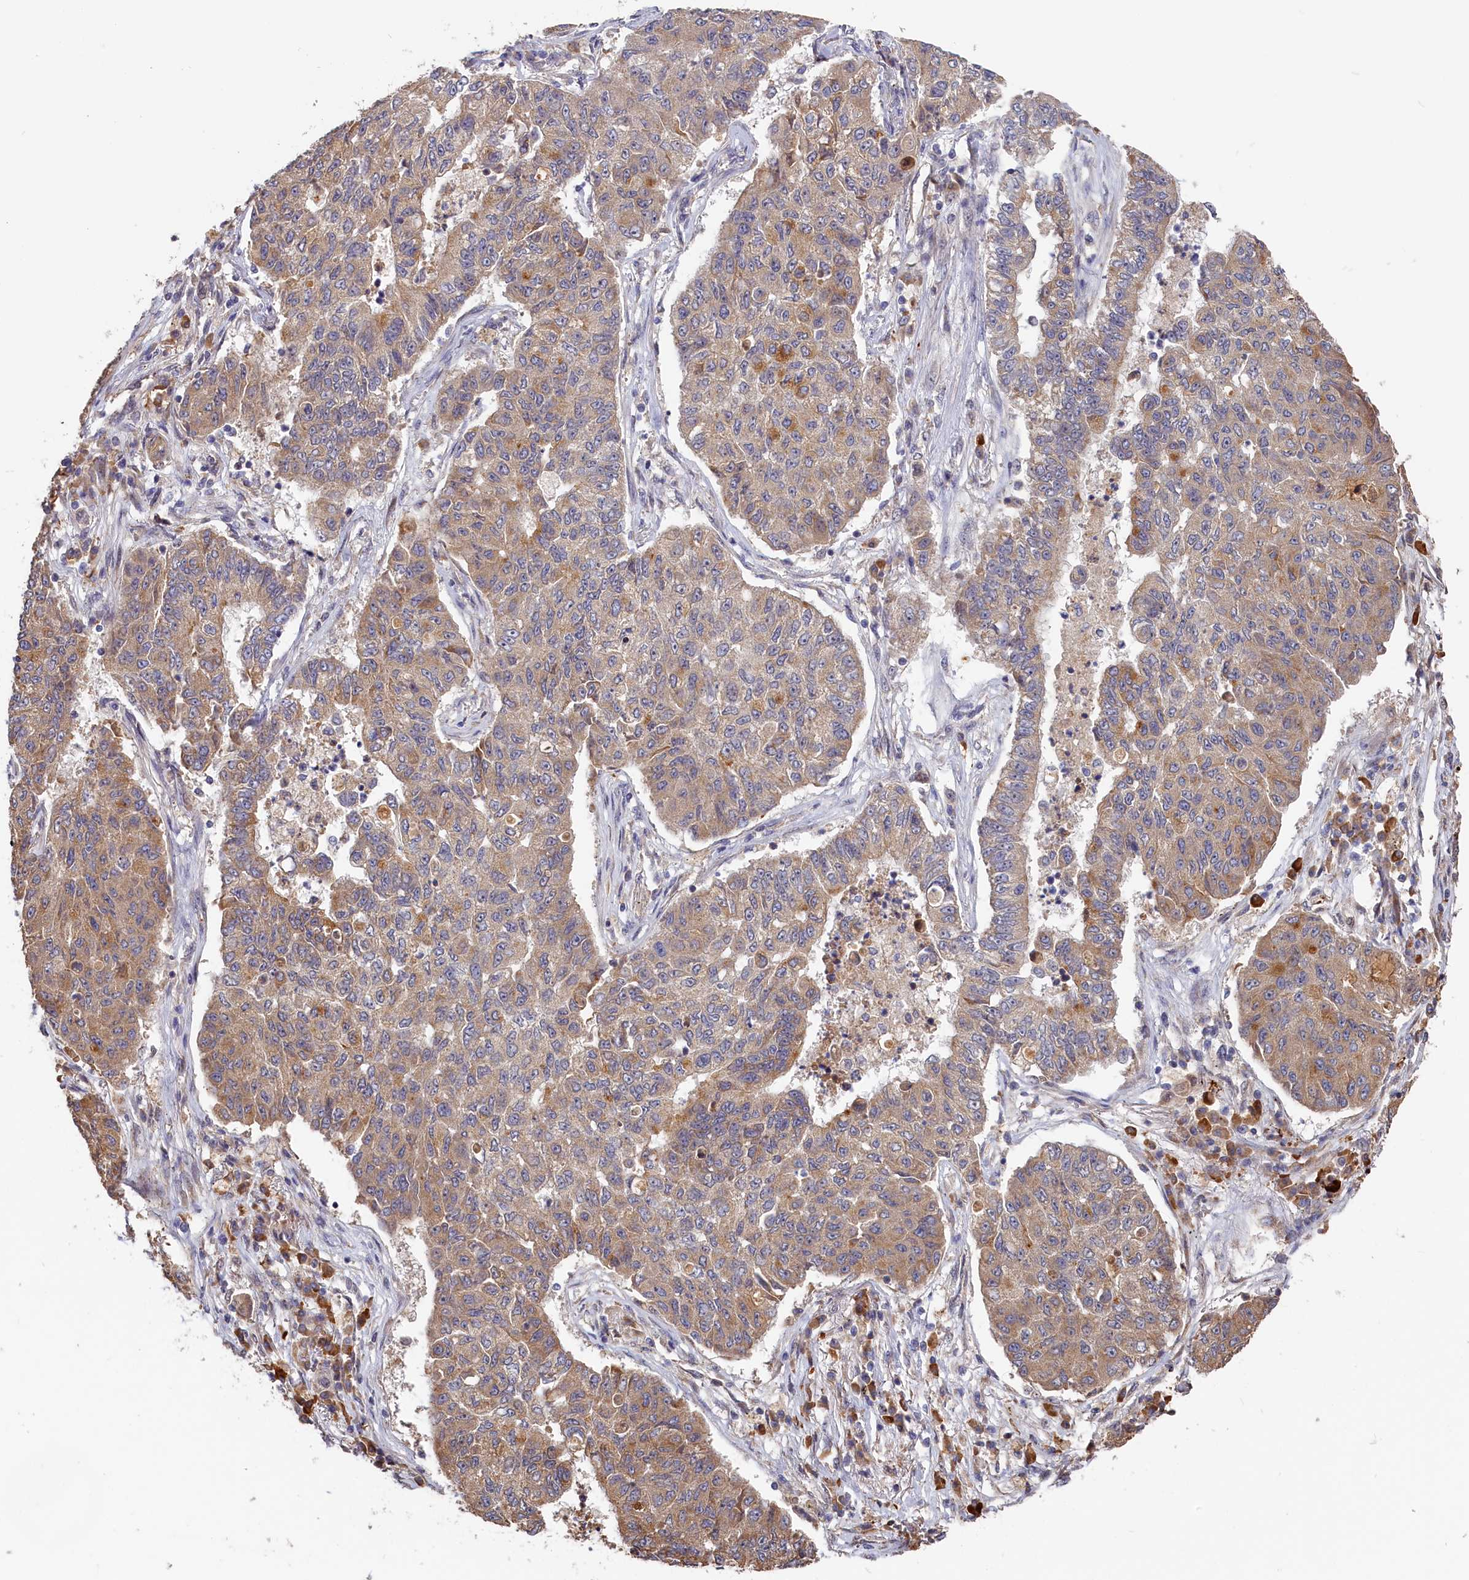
{"staining": {"intensity": "moderate", "quantity": "<25%", "location": "cytoplasmic/membranous"}, "tissue": "lung cancer", "cell_type": "Tumor cells", "image_type": "cancer", "snomed": [{"axis": "morphology", "description": "Squamous cell carcinoma, NOS"}, {"axis": "topography", "description": "Lung"}], "caption": "This is a histology image of immunohistochemistry staining of lung cancer, which shows moderate expression in the cytoplasmic/membranous of tumor cells.", "gene": "CEP44", "patient": {"sex": "male", "age": 74}}